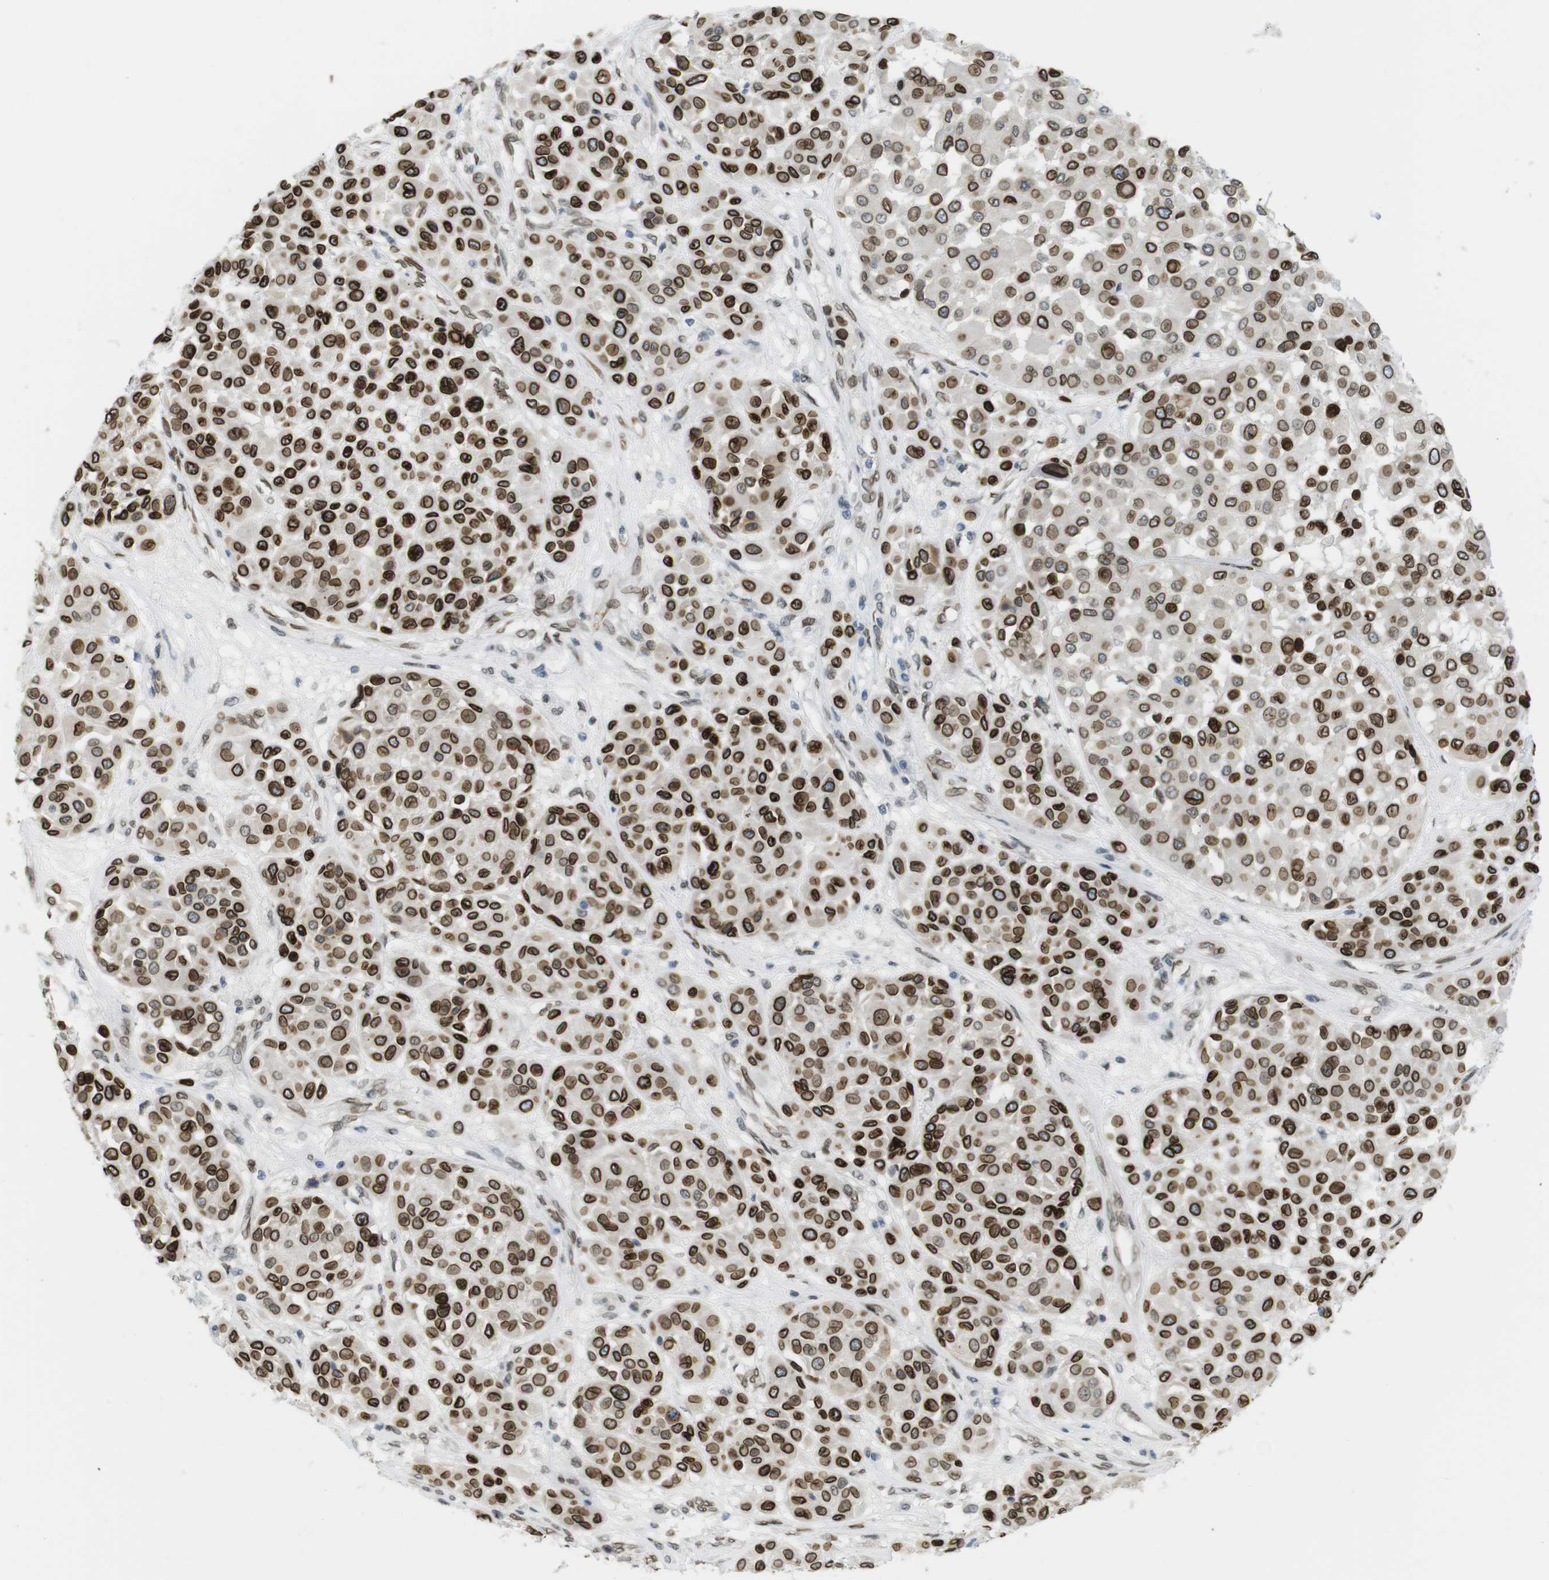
{"staining": {"intensity": "strong", "quantity": ">75%", "location": "cytoplasmic/membranous,nuclear"}, "tissue": "melanoma", "cell_type": "Tumor cells", "image_type": "cancer", "snomed": [{"axis": "morphology", "description": "Malignant melanoma, Metastatic site"}, {"axis": "topography", "description": "Soft tissue"}], "caption": "A brown stain highlights strong cytoplasmic/membranous and nuclear positivity of a protein in human malignant melanoma (metastatic site) tumor cells. Using DAB (3,3'-diaminobenzidine) (brown) and hematoxylin (blue) stains, captured at high magnification using brightfield microscopy.", "gene": "ARL6IP6", "patient": {"sex": "male", "age": 41}}